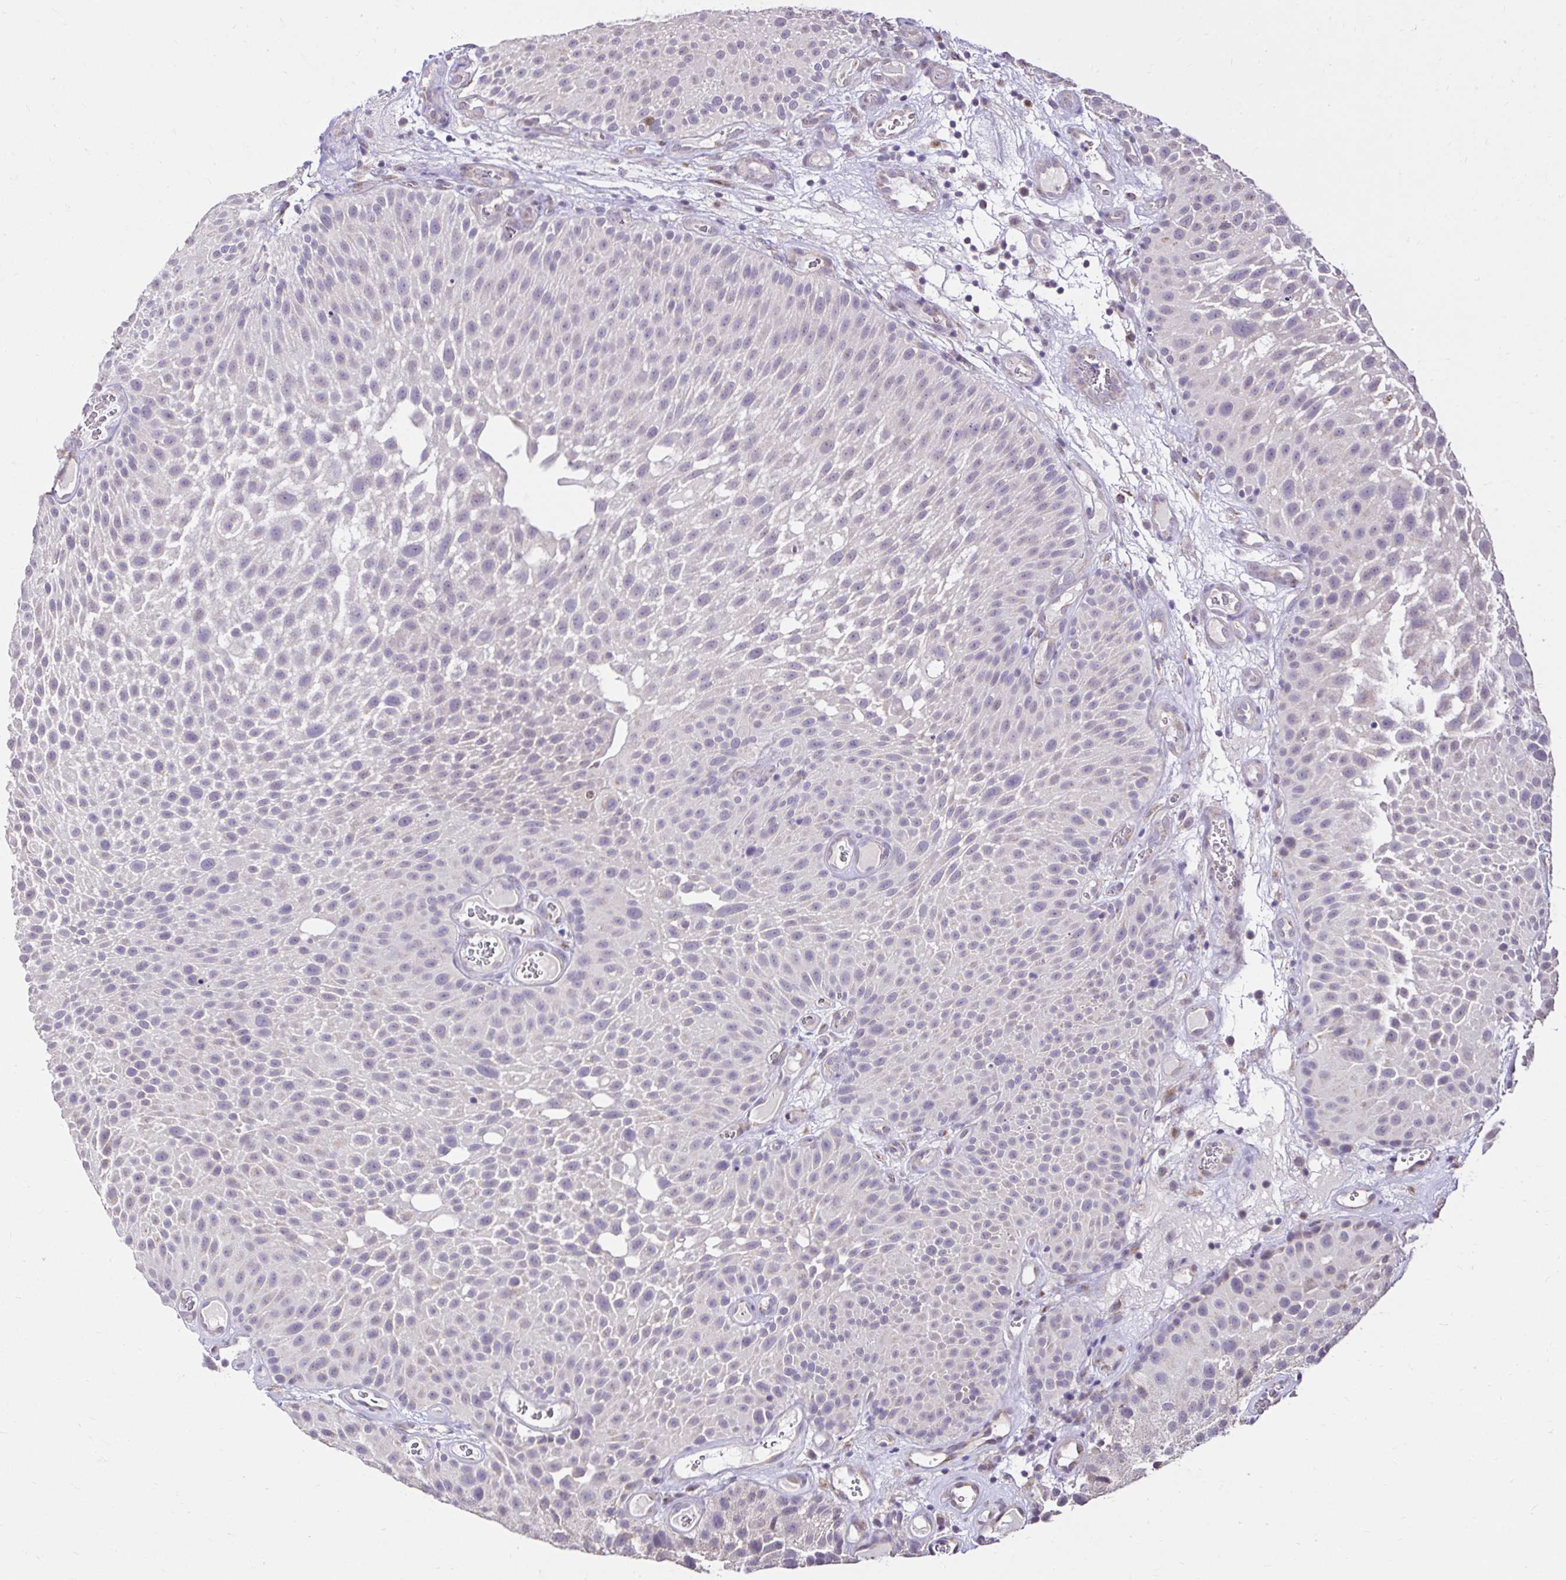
{"staining": {"intensity": "negative", "quantity": "none", "location": "none"}, "tissue": "urothelial cancer", "cell_type": "Tumor cells", "image_type": "cancer", "snomed": [{"axis": "morphology", "description": "Urothelial carcinoma, Low grade"}, {"axis": "topography", "description": "Urinary bladder"}], "caption": "Urothelial carcinoma (low-grade) was stained to show a protein in brown. There is no significant staining in tumor cells. (DAB immunohistochemistry (IHC) visualized using brightfield microscopy, high magnification).", "gene": "KIAA1210", "patient": {"sex": "male", "age": 72}}